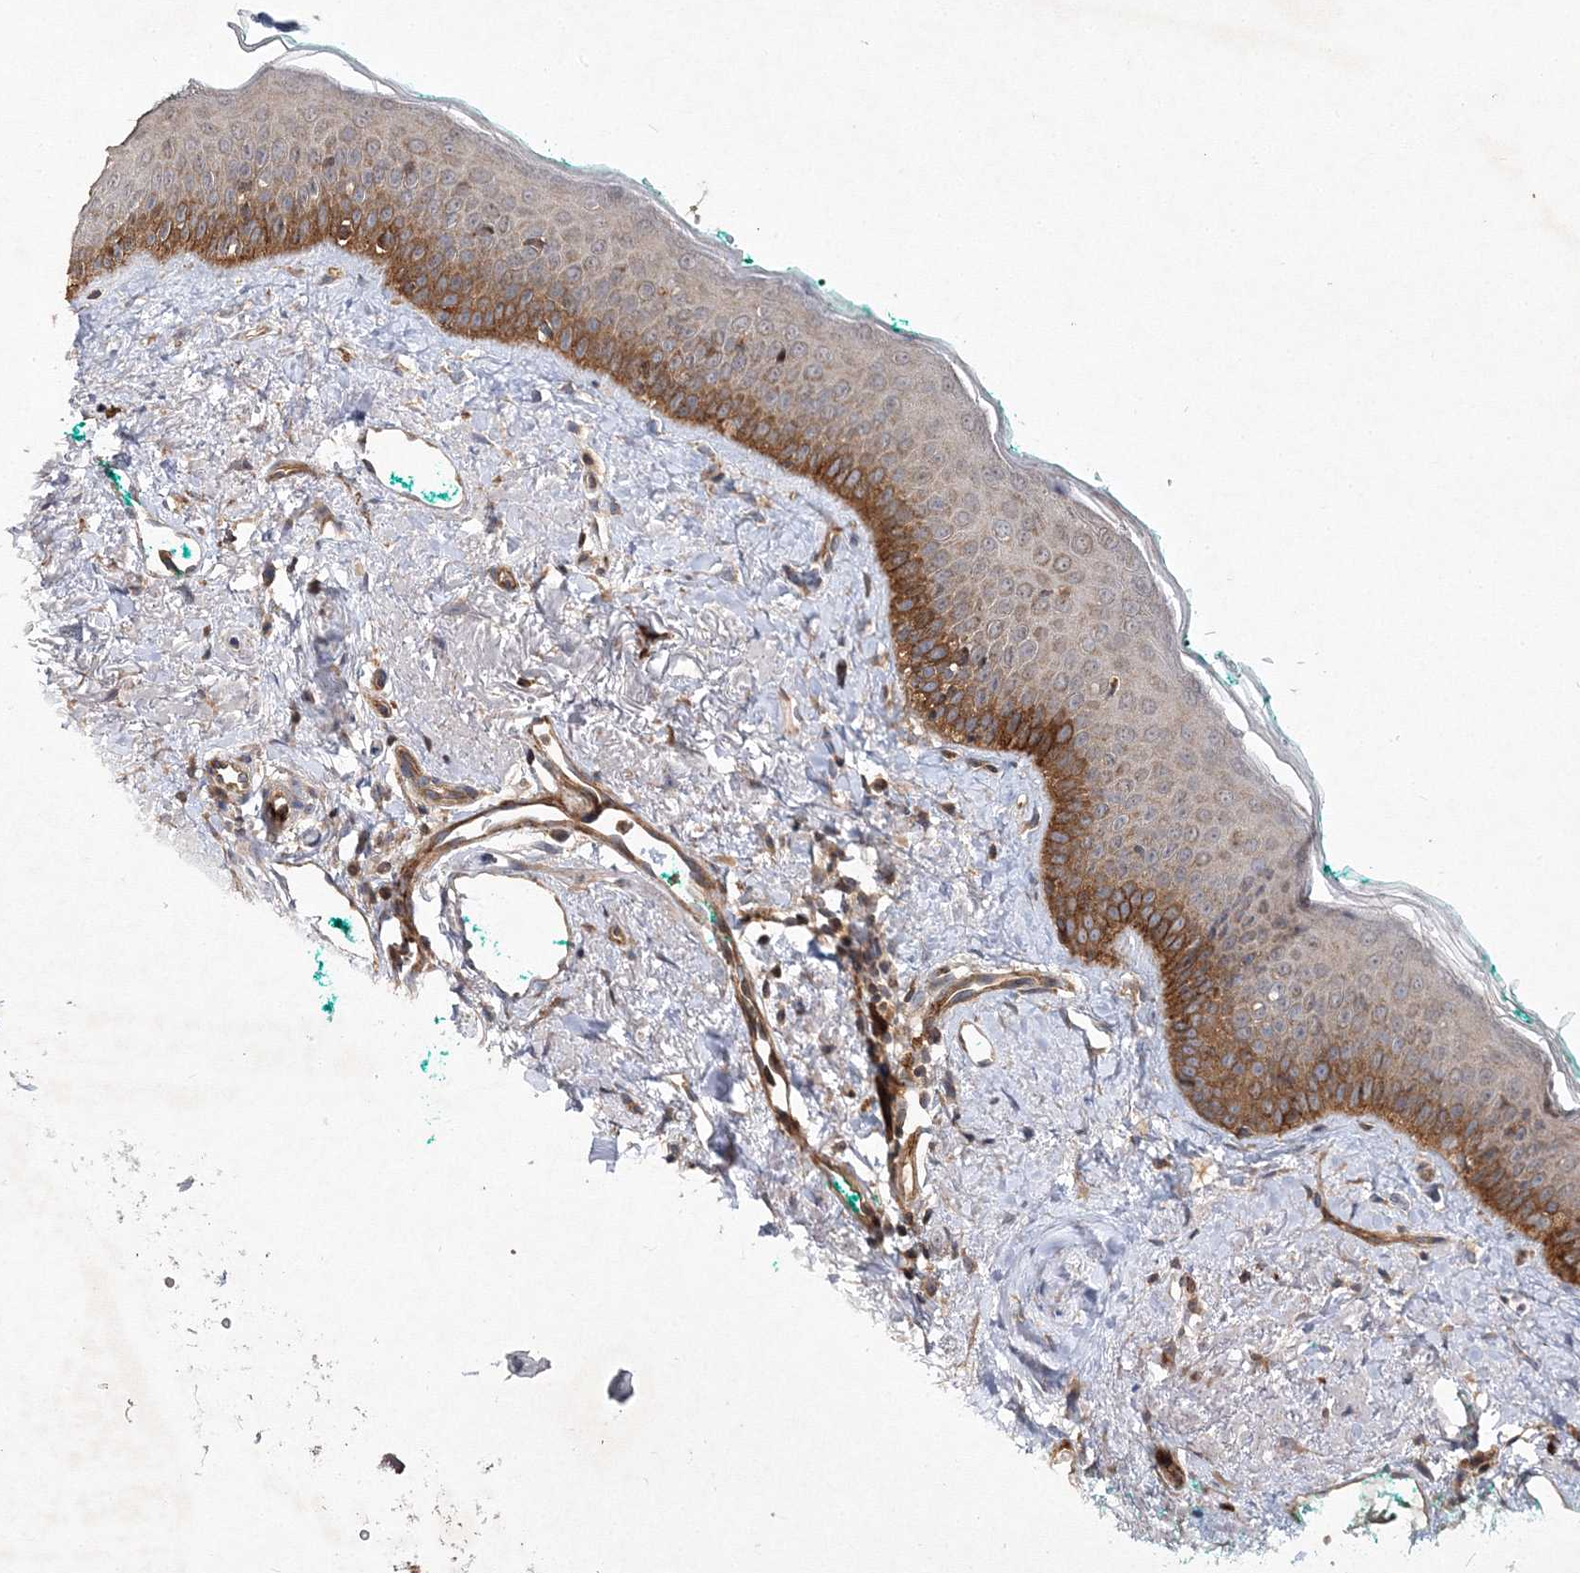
{"staining": {"intensity": "moderate", "quantity": "25%-75%", "location": "cytoplasmic/membranous"}, "tissue": "oral mucosa", "cell_type": "Squamous epithelial cells", "image_type": "normal", "snomed": [{"axis": "morphology", "description": "Normal tissue, NOS"}, {"axis": "topography", "description": "Oral tissue"}], "caption": "High-magnification brightfield microscopy of unremarkable oral mucosa stained with DAB (3,3'-diaminobenzidine) (brown) and counterstained with hematoxylin (blue). squamous epithelial cells exhibit moderate cytoplasmic/membranous expression is identified in approximately25%-75% of cells.", "gene": "DNAJC13", "patient": {"sex": "female", "age": 70}}